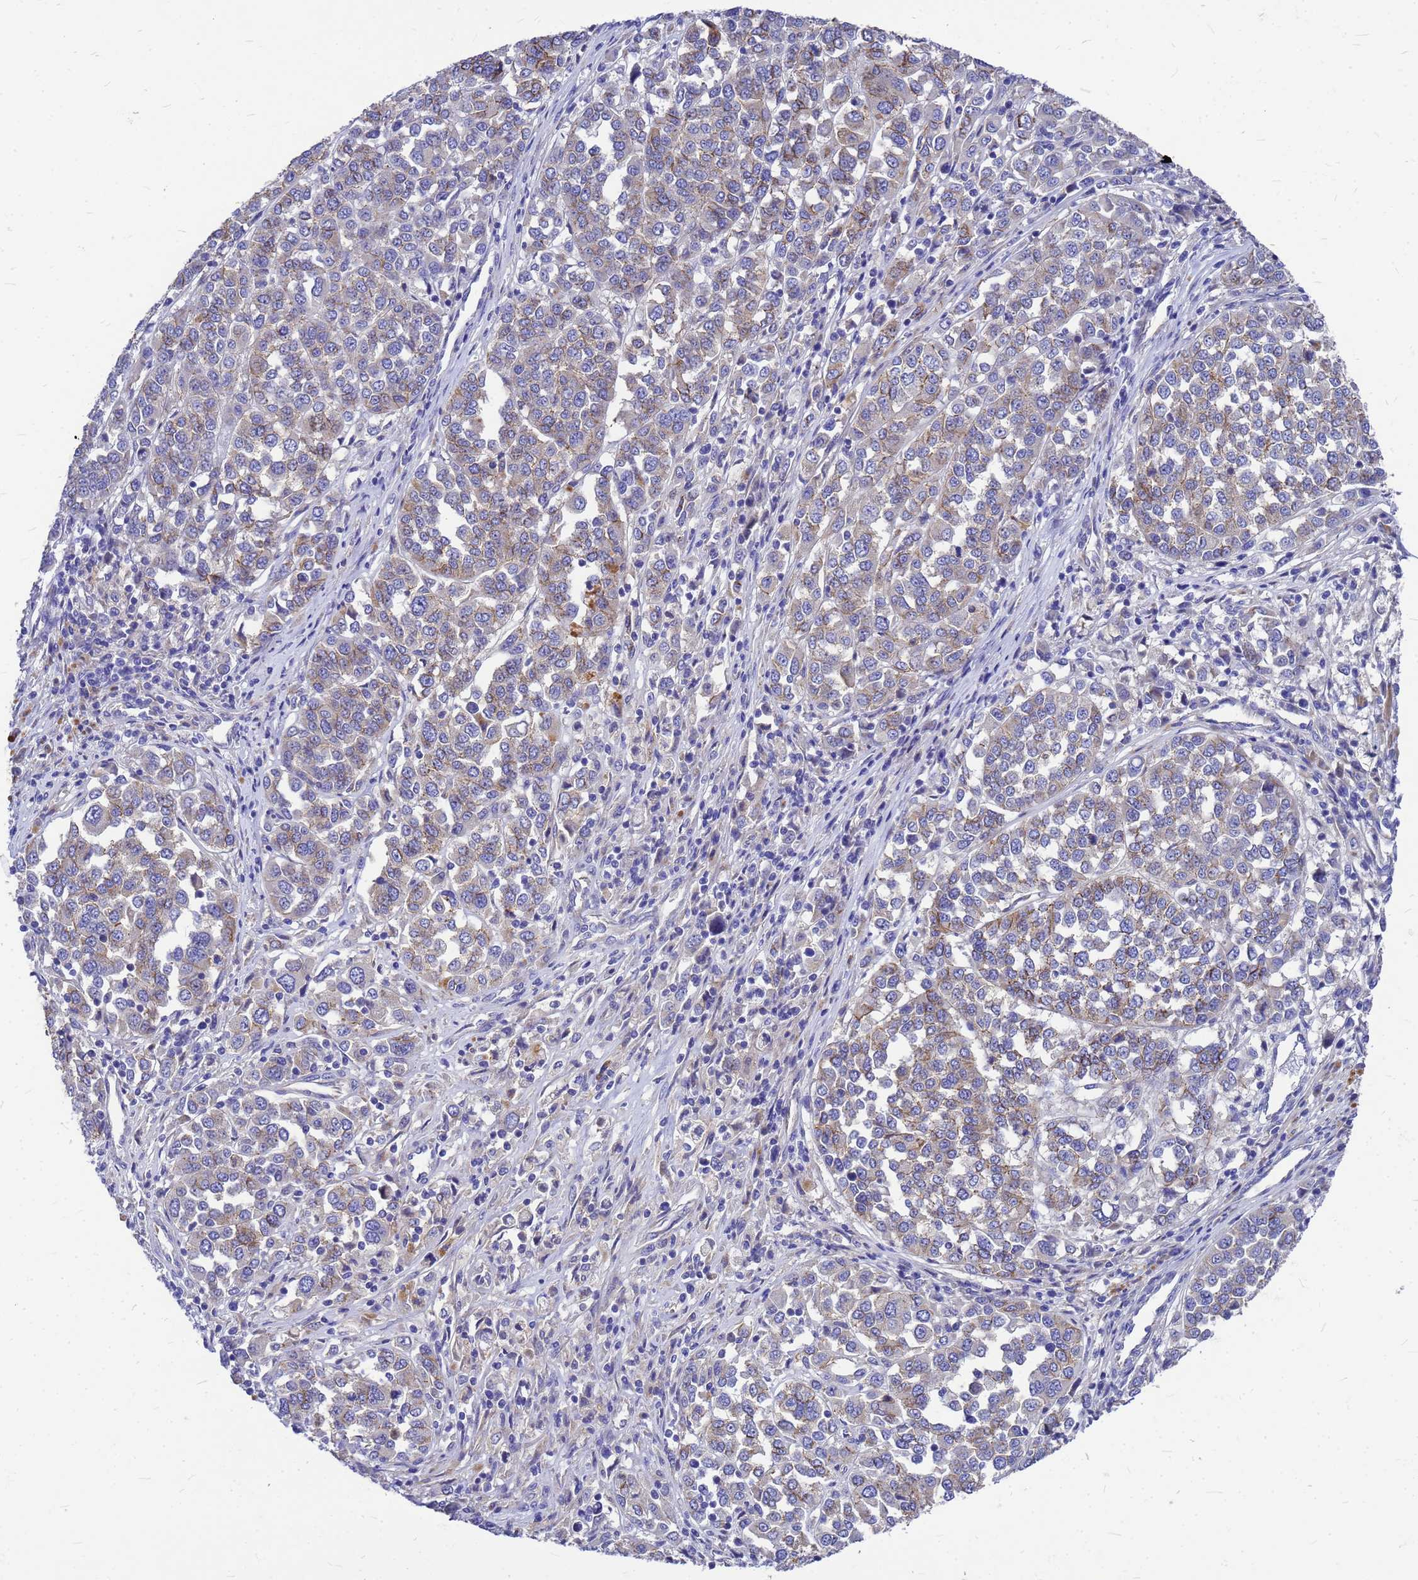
{"staining": {"intensity": "moderate", "quantity": "<25%", "location": "cytoplasmic/membranous"}, "tissue": "melanoma", "cell_type": "Tumor cells", "image_type": "cancer", "snomed": [{"axis": "morphology", "description": "Malignant melanoma, Metastatic site"}, {"axis": "topography", "description": "Lymph node"}], "caption": "This is an image of IHC staining of malignant melanoma (metastatic site), which shows moderate positivity in the cytoplasmic/membranous of tumor cells.", "gene": "FBXW5", "patient": {"sex": "male", "age": 44}}